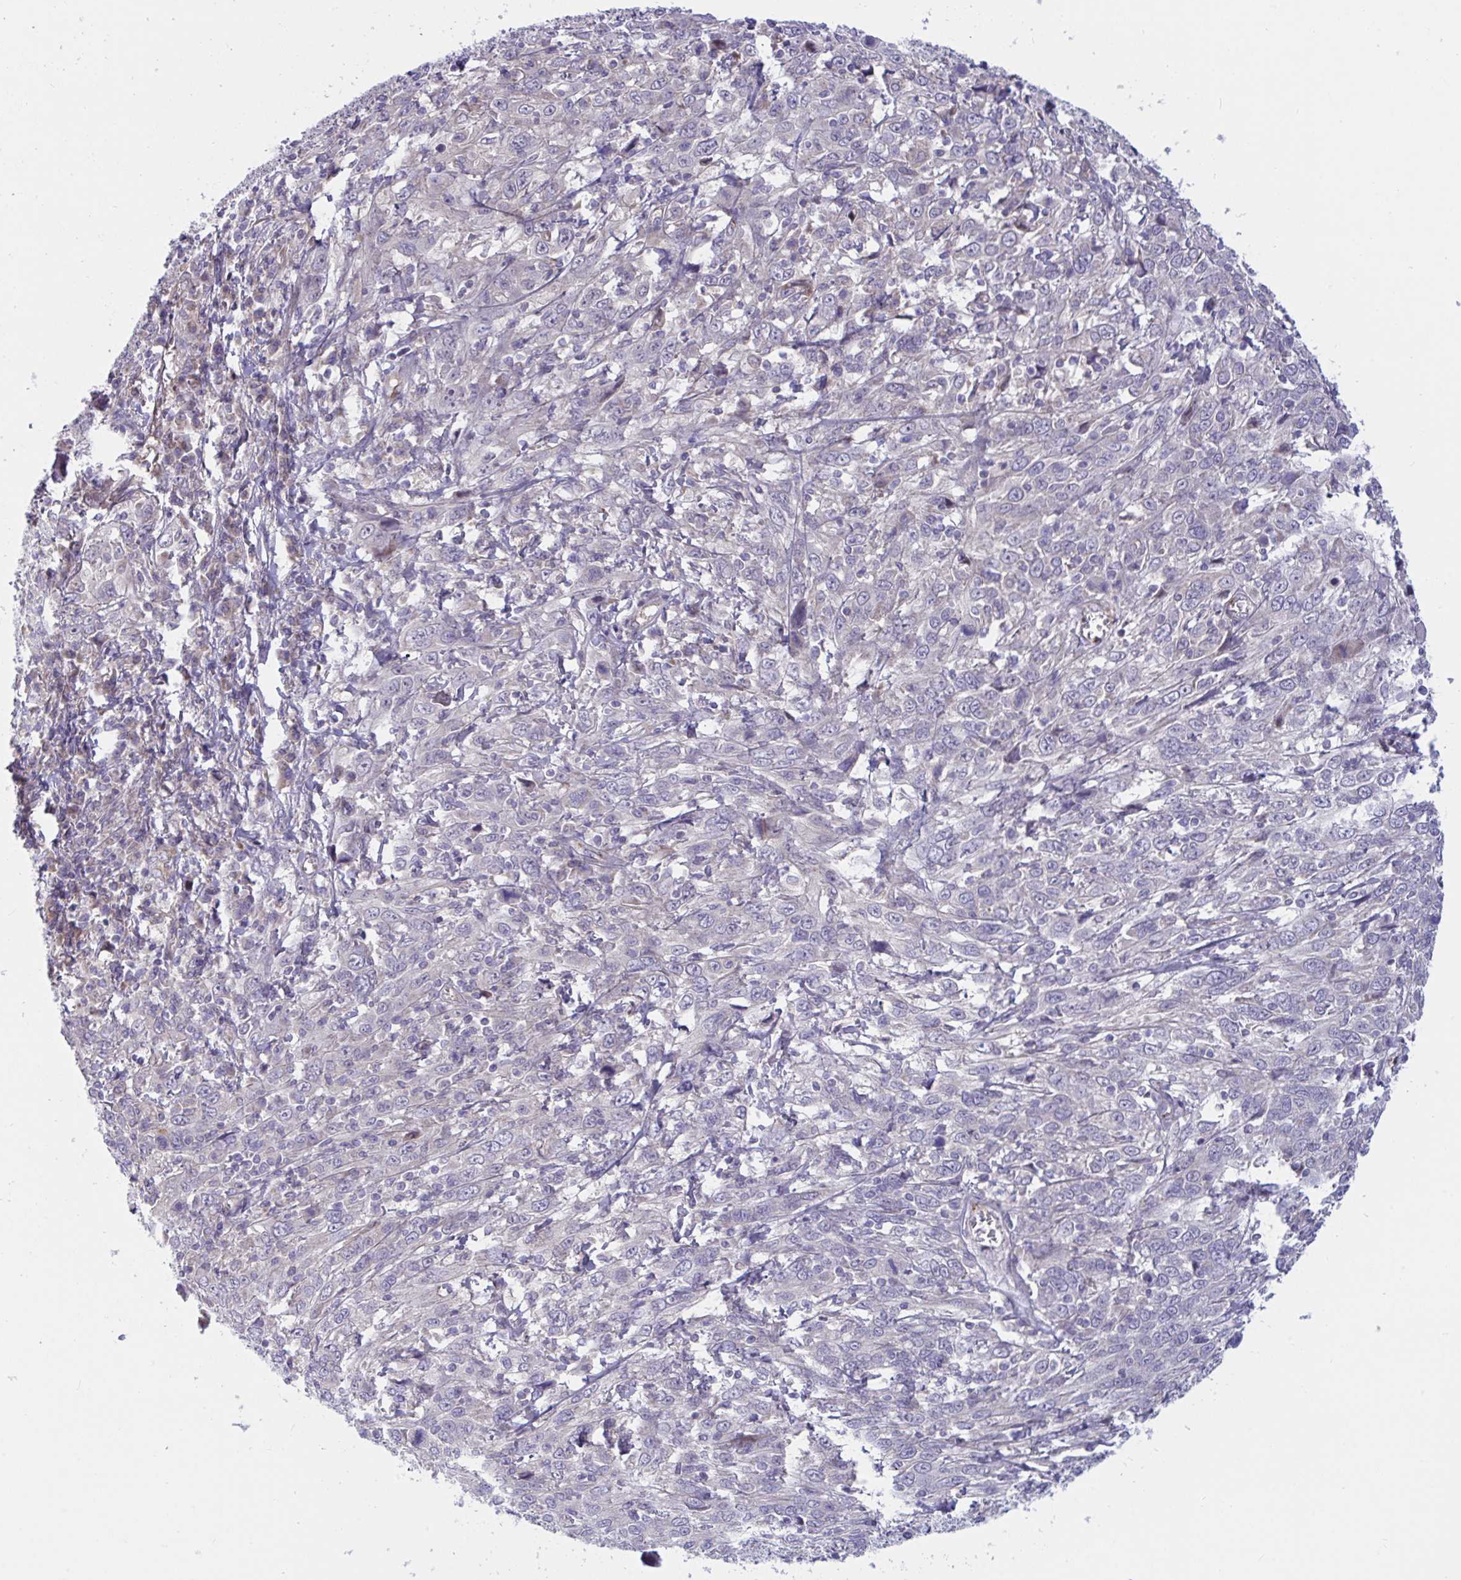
{"staining": {"intensity": "negative", "quantity": "none", "location": "none"}, "tissue": "cervical cancer", "cell_type": "Tumor cells", "image_type": "cancer", "snomed": [{"axis": "morphology", "description": "Squamous cell carcinoma, NOS"}, {"axis": "topography", "description": "Cervix"}], "caption": "Tumor cells are negative for protein expression in human cervical cancer.", "gene": "IL37", "patient": {"sex": "female", "age": 46}}